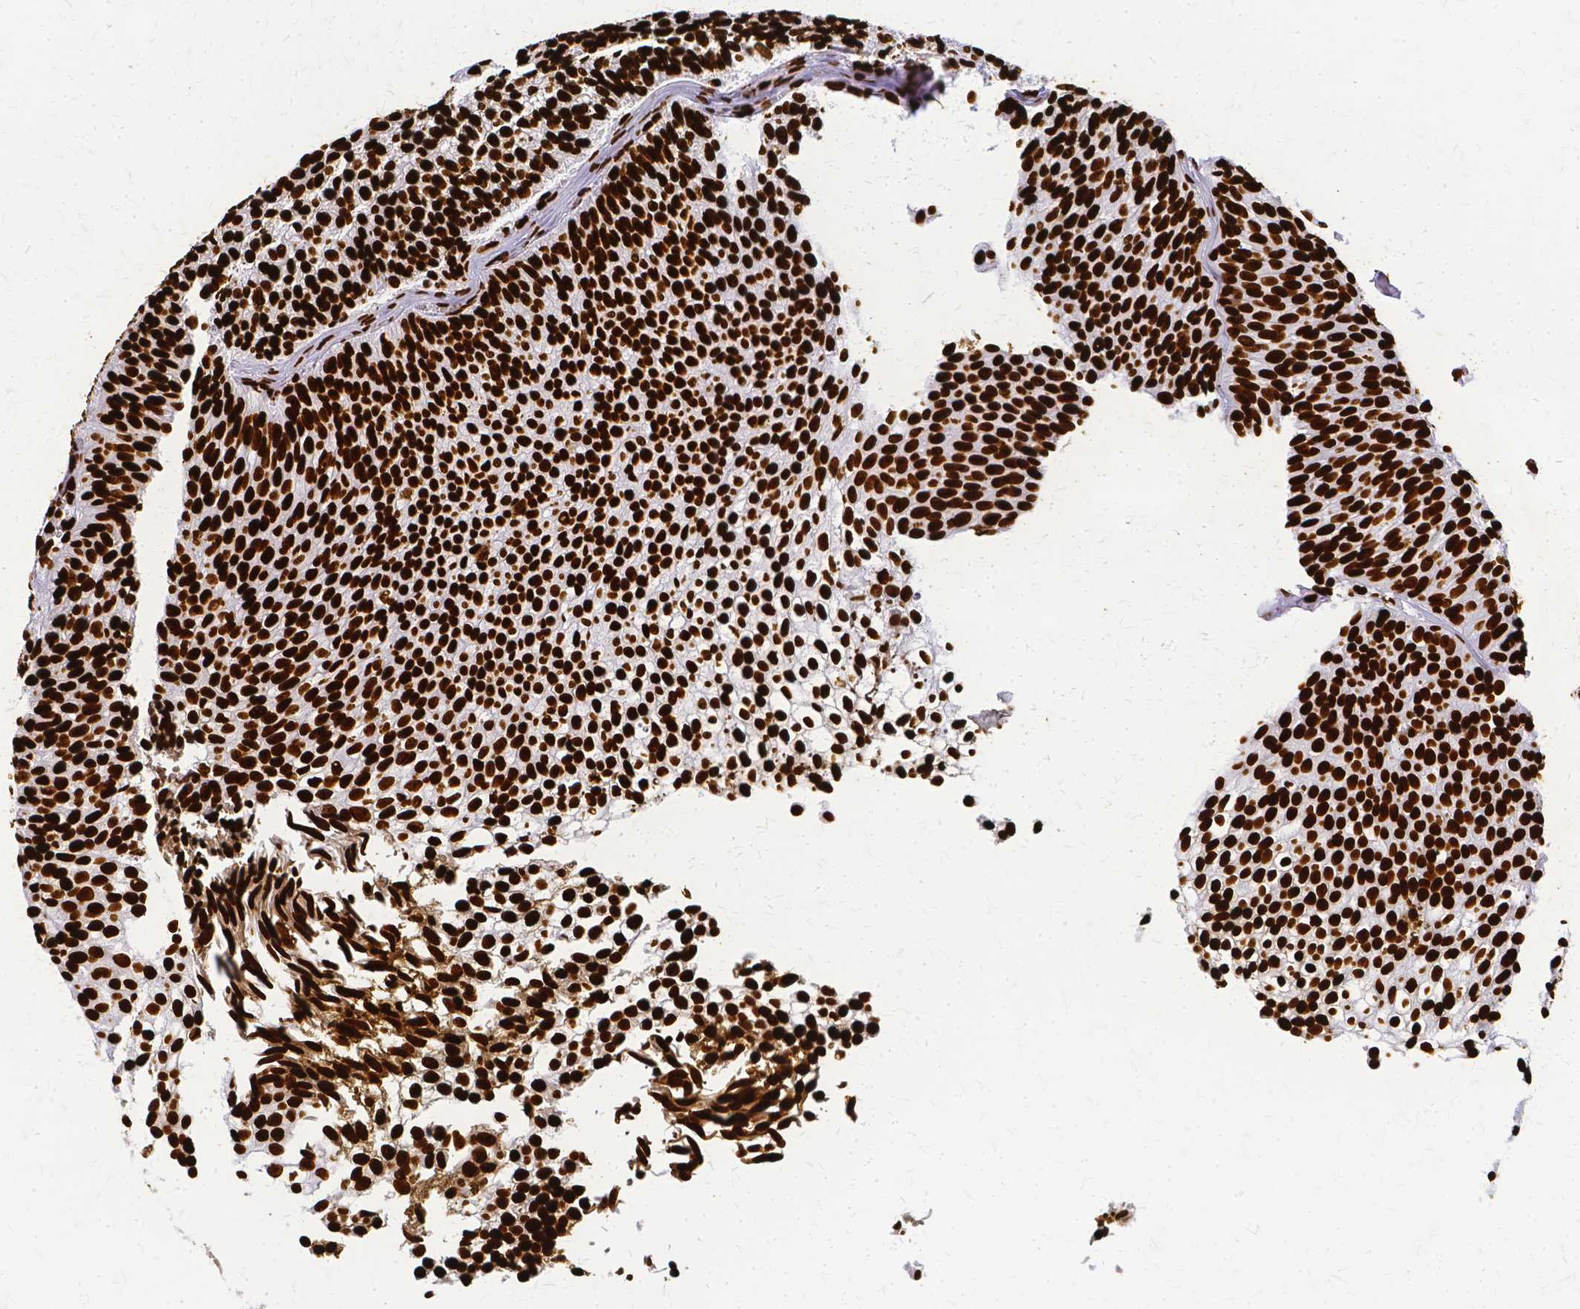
{"staining": {"intensity": "strong", "quantity": ">75%", "location": "nuclear"}, "tissue": "urothelial cancer", "cell_type": "Tumor cells", "image_type": "cancer", "snomed": [{"axis": "morphology", "description": "Urothelial carcinoma, Low grade"}, {"axis": "topography", "description": "Urinary bladder"}], "caption": "Urothelial cancer stained with IHC exhibits strong nuclear expression in about >75% of tumor cells.", "gene": "SFPQ", "patient": {"sex": "male", "age": 91}}